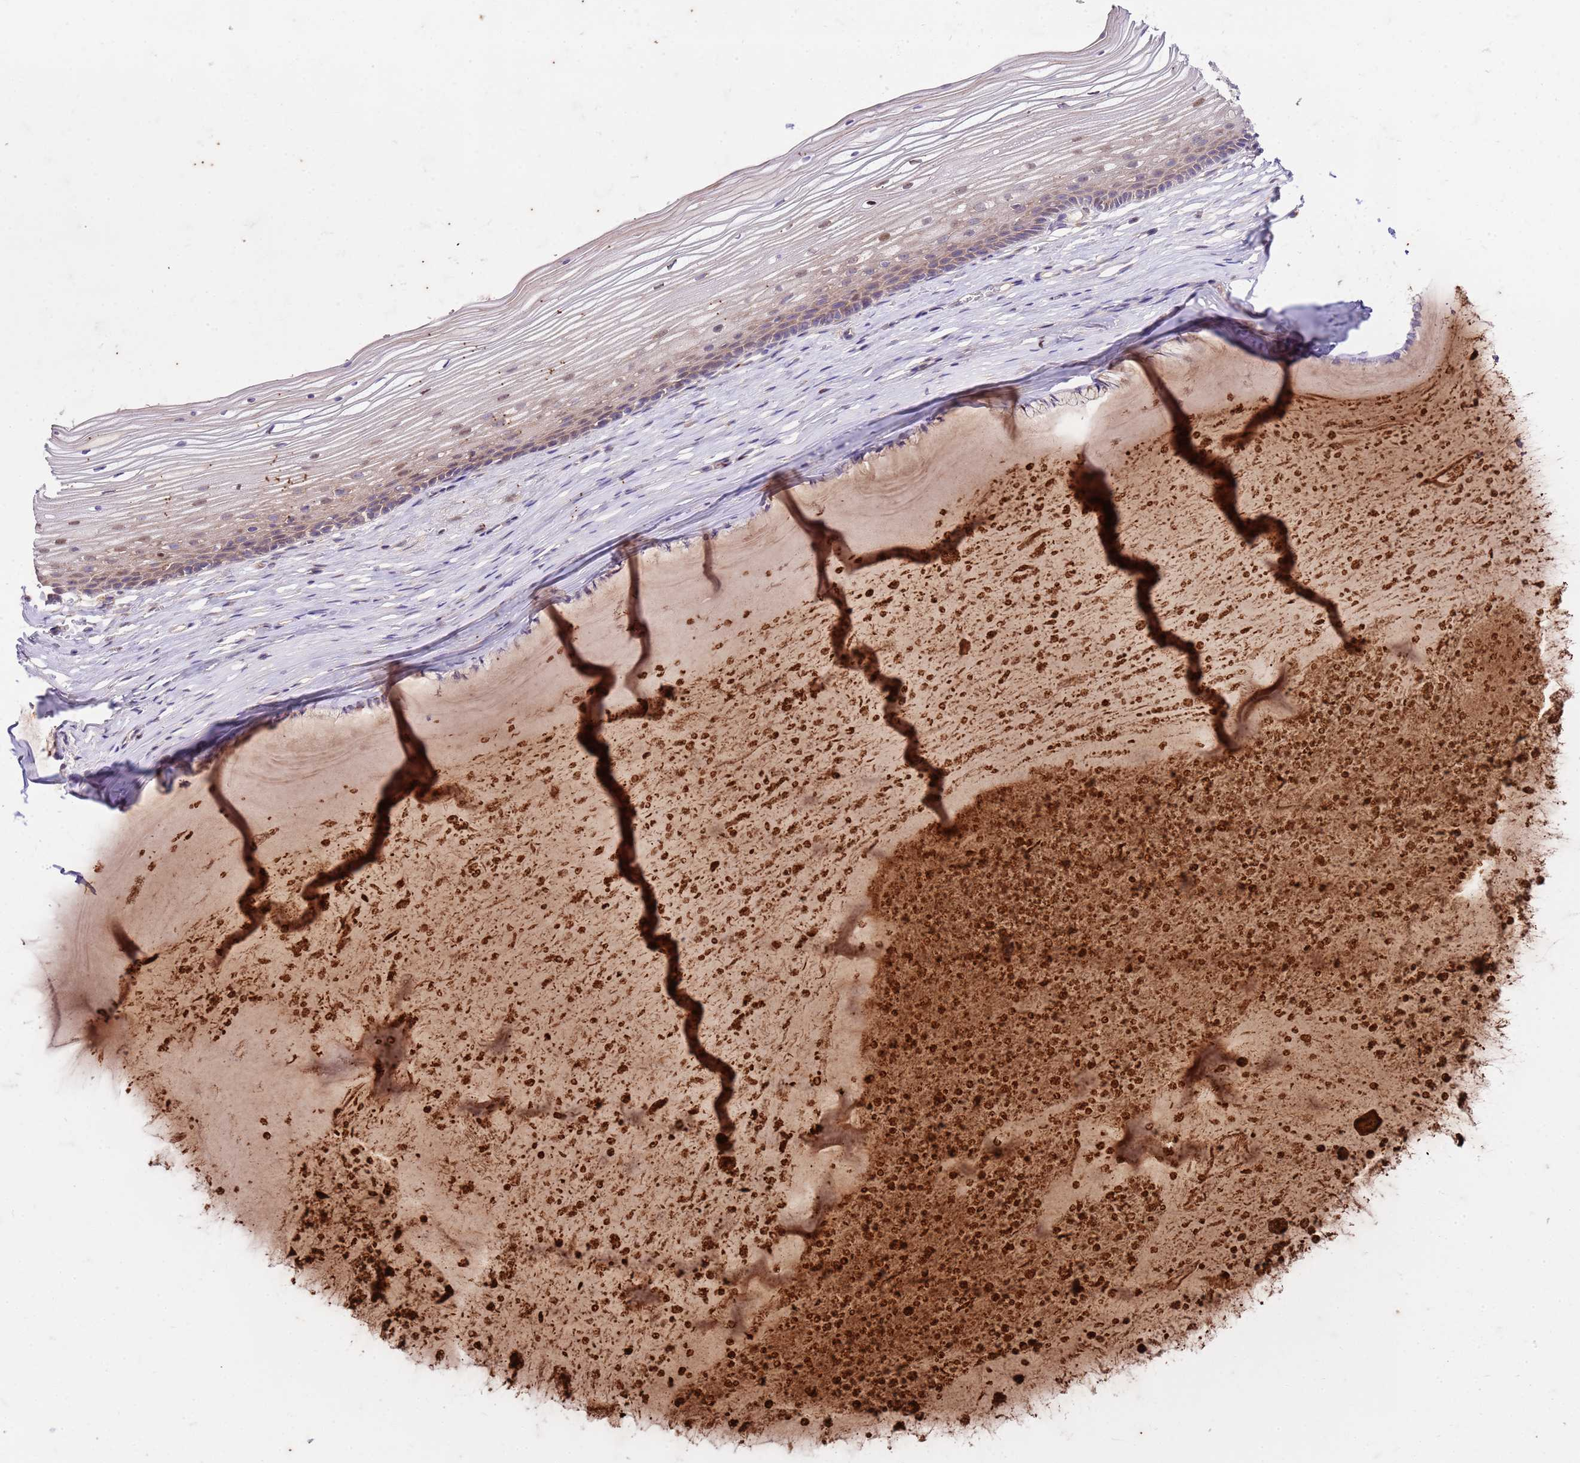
{"staining": {"intensity": "weak", "quantity": "25%-75%", "location": "cytoplasmic/membranous"}, "tissue": "vagina", "cell_type": "Squamous epithelial cells", "image_type": "normal", "snomed": [{"axis": "morphology", "description": "Normal tissue, NOS"}, {"axis": "topography", "description": "Vagina"}, {"axis": "topography", "description": "Cervix"}], "caption": "IHC of normal human vagina displays low levels of weak cytoplasmic/membranous expression in approximately 25%-75% of squamous epithelial cells.", "gene": "OSBP", "patient": {"sex": "female", "age": 40}}